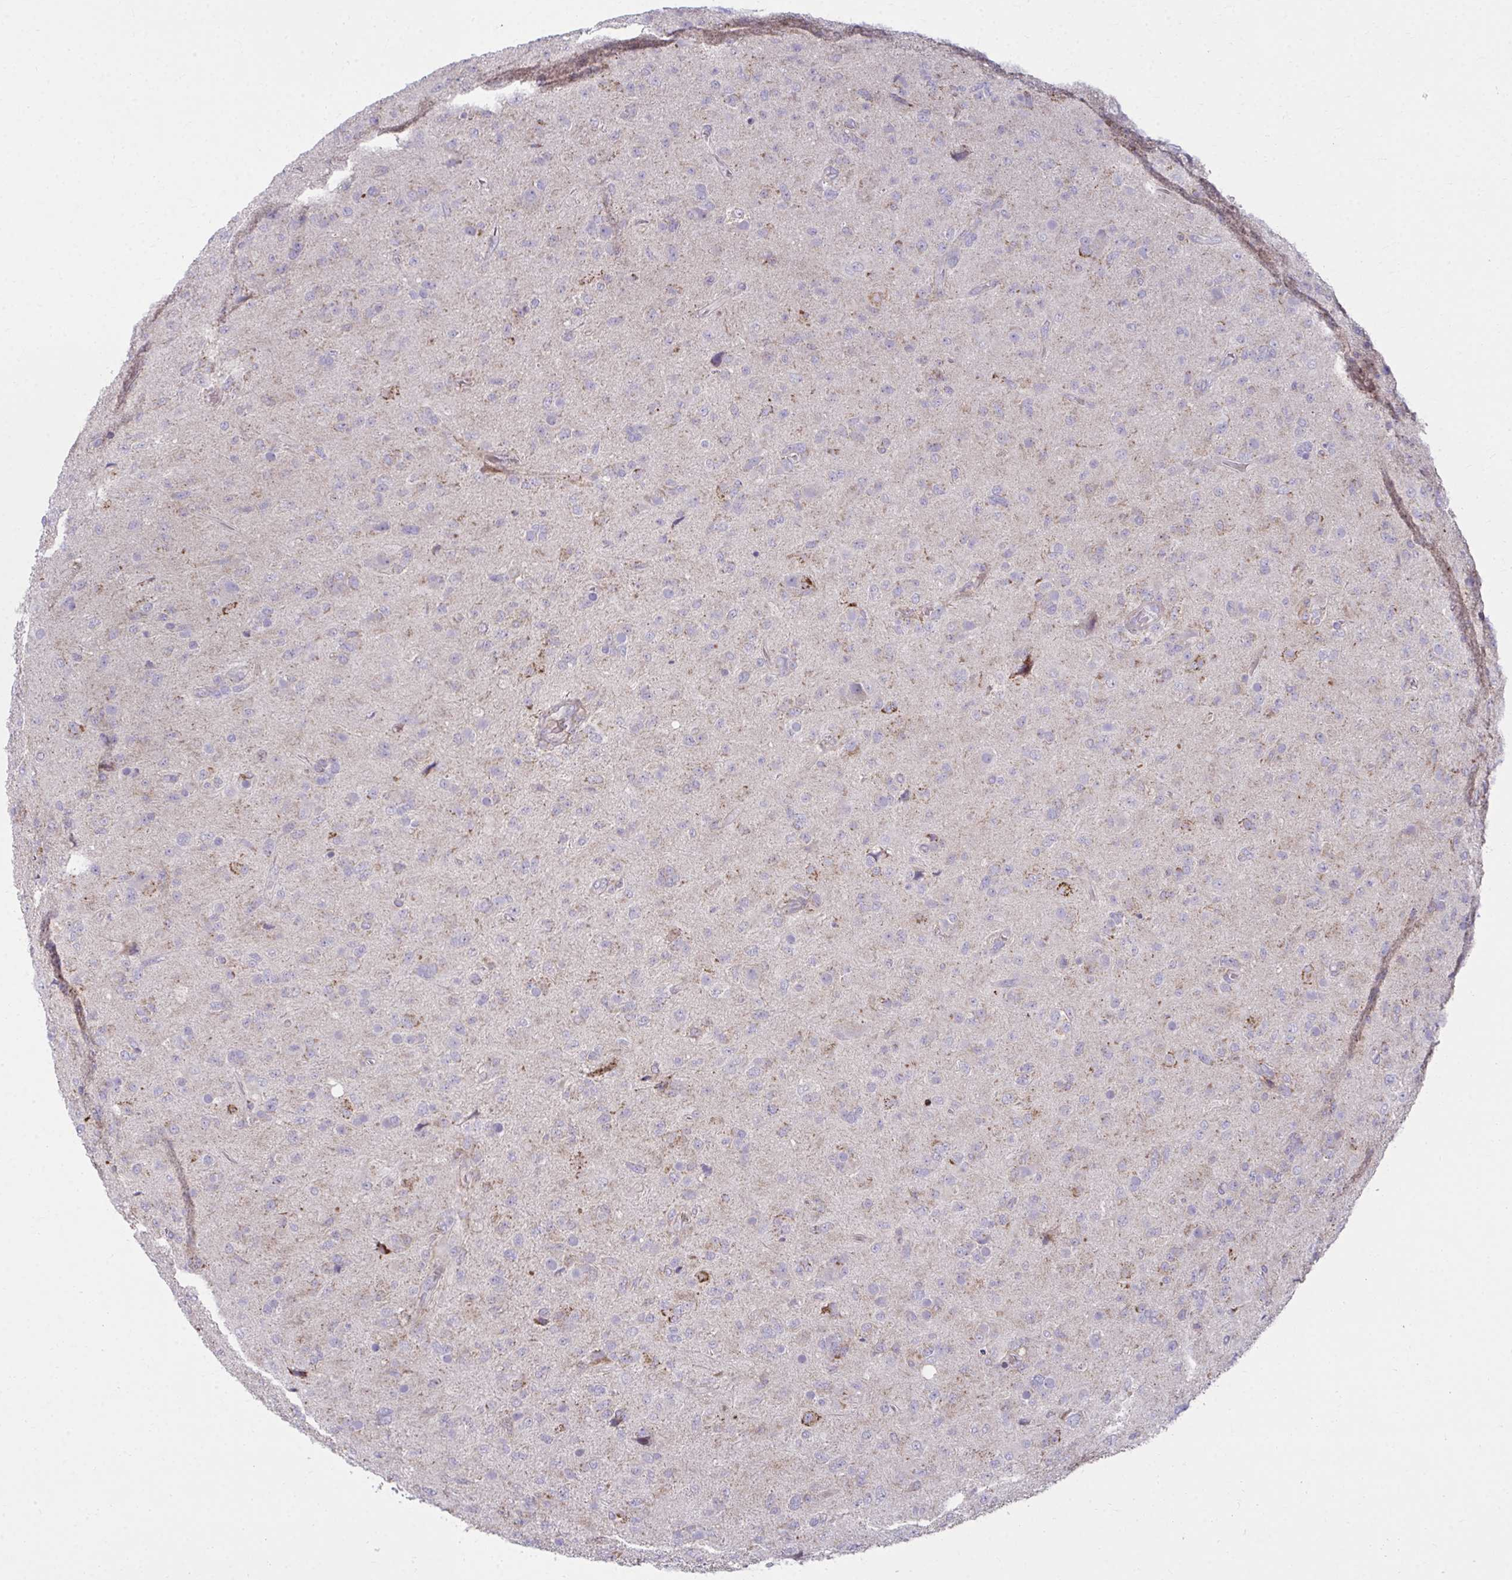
{"staining": {"intensity": "moderate", "quantity": "<25%", "location": "cytoplasmic/membranous"}, "tissue": "glioma", "cell_type": "Tumor cells", "image_type": "cancer", "snomed": [{"axis": "morphology", "description": "Glioma, malignant, Low grade"}, {"axis": "topography", "description": "Brain"}], "caption": "Immunohistochemical staining of glioma shows moderate cytoplasmic/membranous protein staining in approximately <25% of tumor cells.", "gene": "C16orf54", "patient": {"sex": "male", "age": 65}}